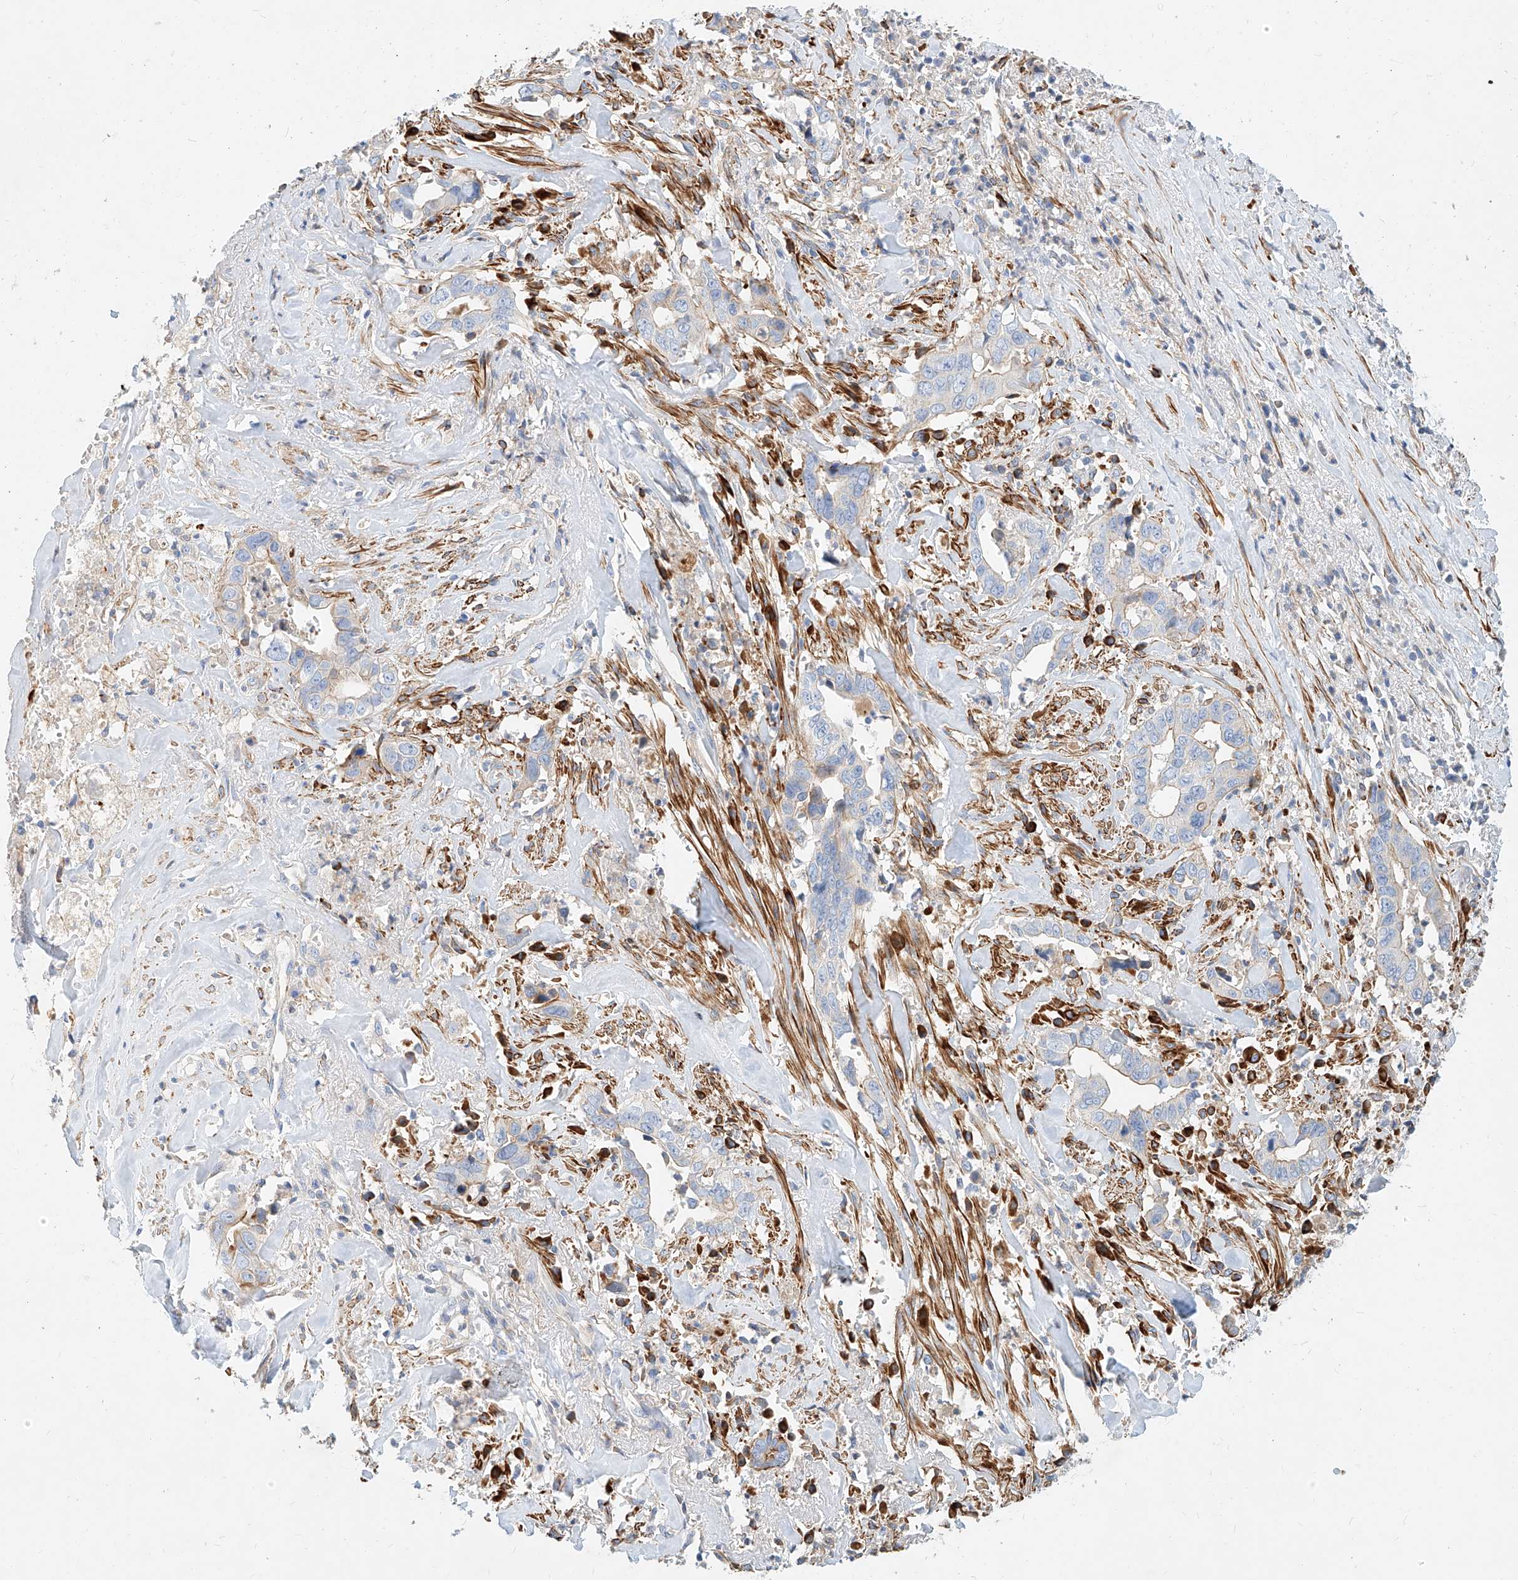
{"staining": {"intensity": "negative", "quantity": "none", "location": "none"}, "tissue": "liver cancer", "cell_type": "Tumor cells", "image_type": "cancer", "snomed": [{"axis": "morphology", "description": "Cholangiocarcinoma"}, {"axis": "topography", "description": "Liver"}], "caption": "Immunohistochemistry (IHC) of liver cancer (cholangiocarcinoma) shows no positivity in tumor cells.", "gene": "KCNH5", "patient": {"sex": "female", "age": 79}}